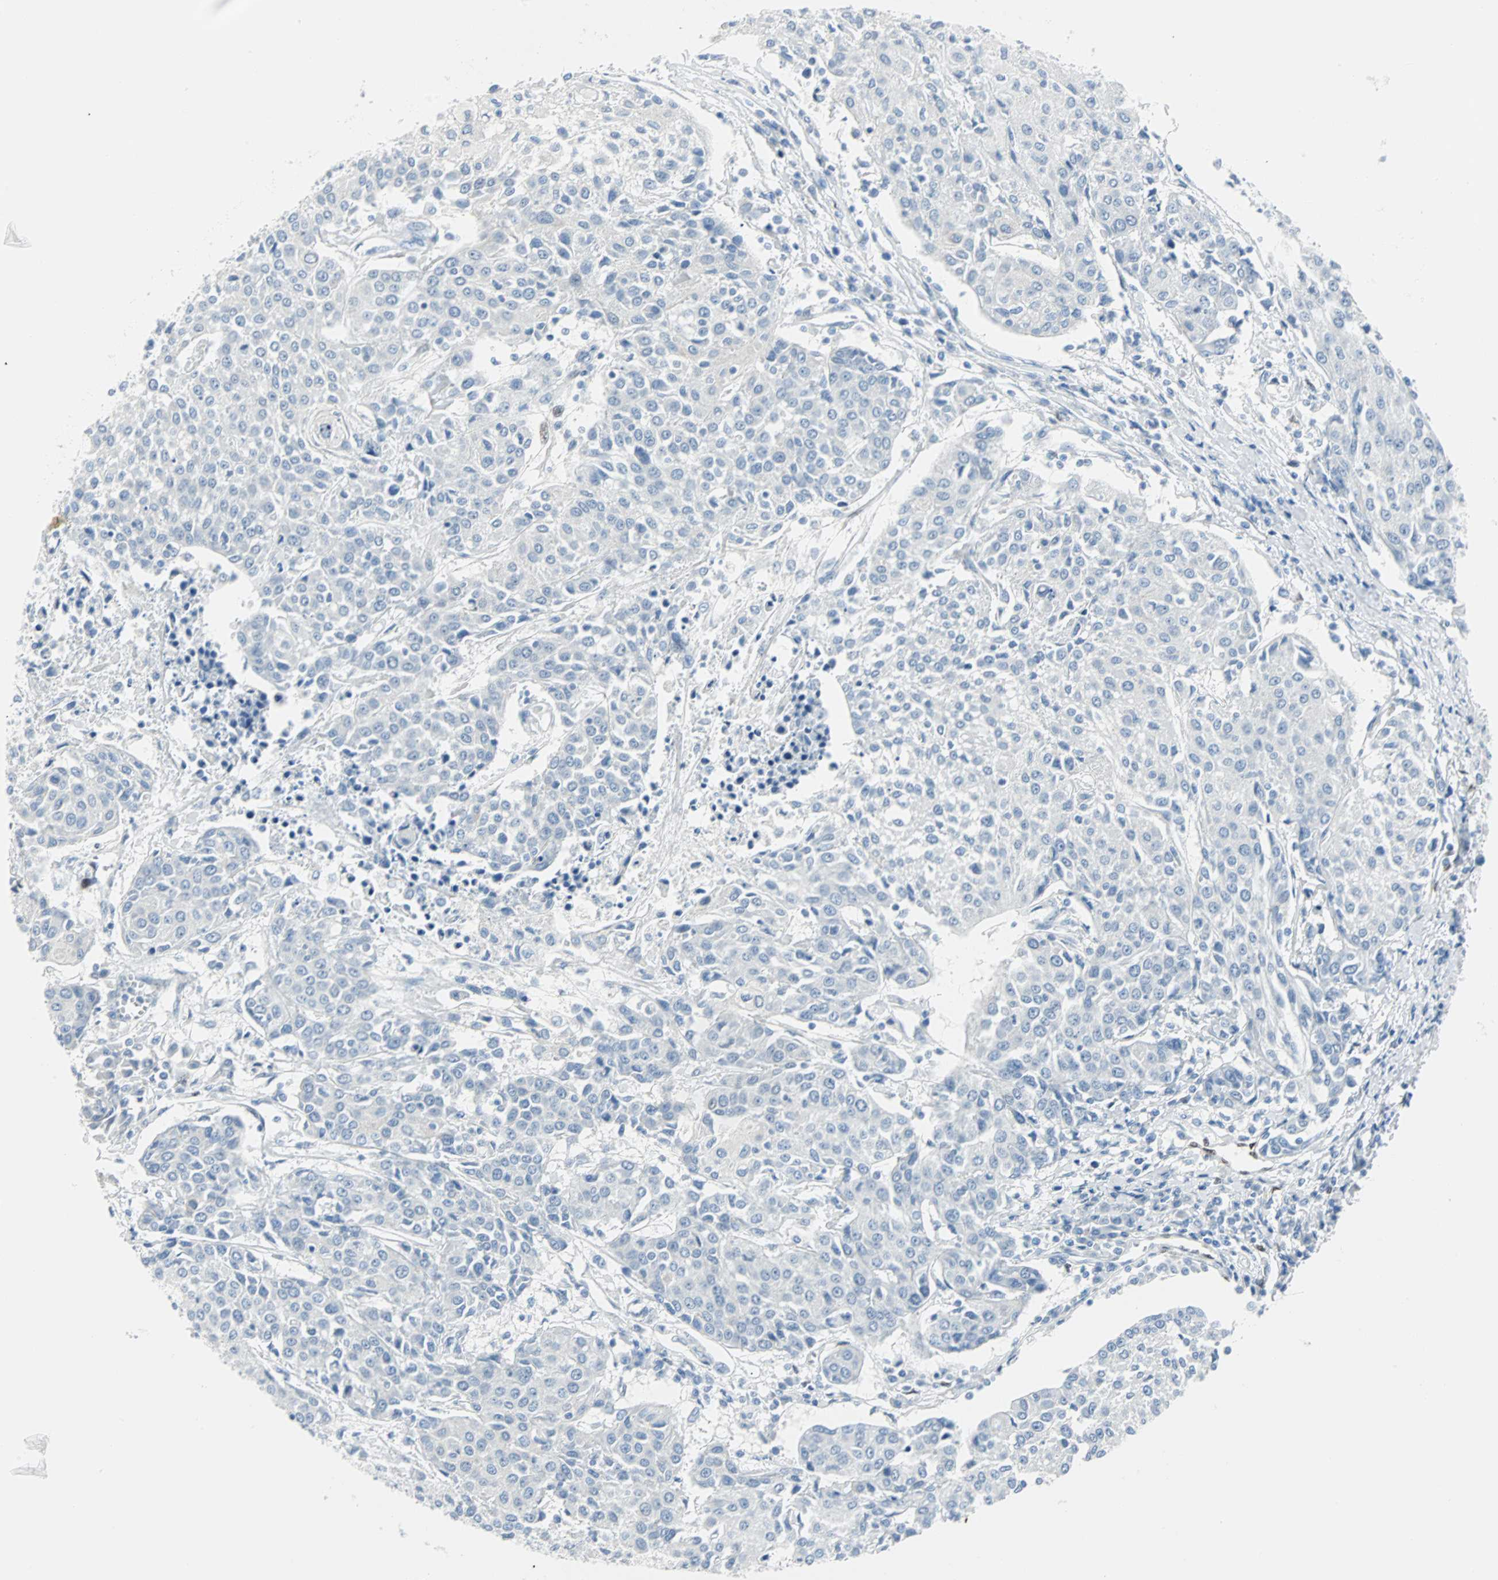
{"staining": {"intensity": "negative", "quantity": "none", "location": "none"}, "tissue": "urothelial cancer", "cell_type": "Tumor cells", "image_type": "cancer", "snomed": [{"axis": "morphology", "description": "Urothelial carcinoma, High grade"}, {"axis": "topography", "description": "Urinary bladder"}], "caption": "High power microscopy histopathology image of an immunohistochemistry (IHC) micrograph of high-grade urothelial carcinoma, revealing no significant positivity in tumor cells. Brightfield microscopy of IHC stained with DAB (brown) and hematoxylin (blue), captured at high magnification.", "gene": "IL33", "patient": {"sex": "female", "age": 85}}